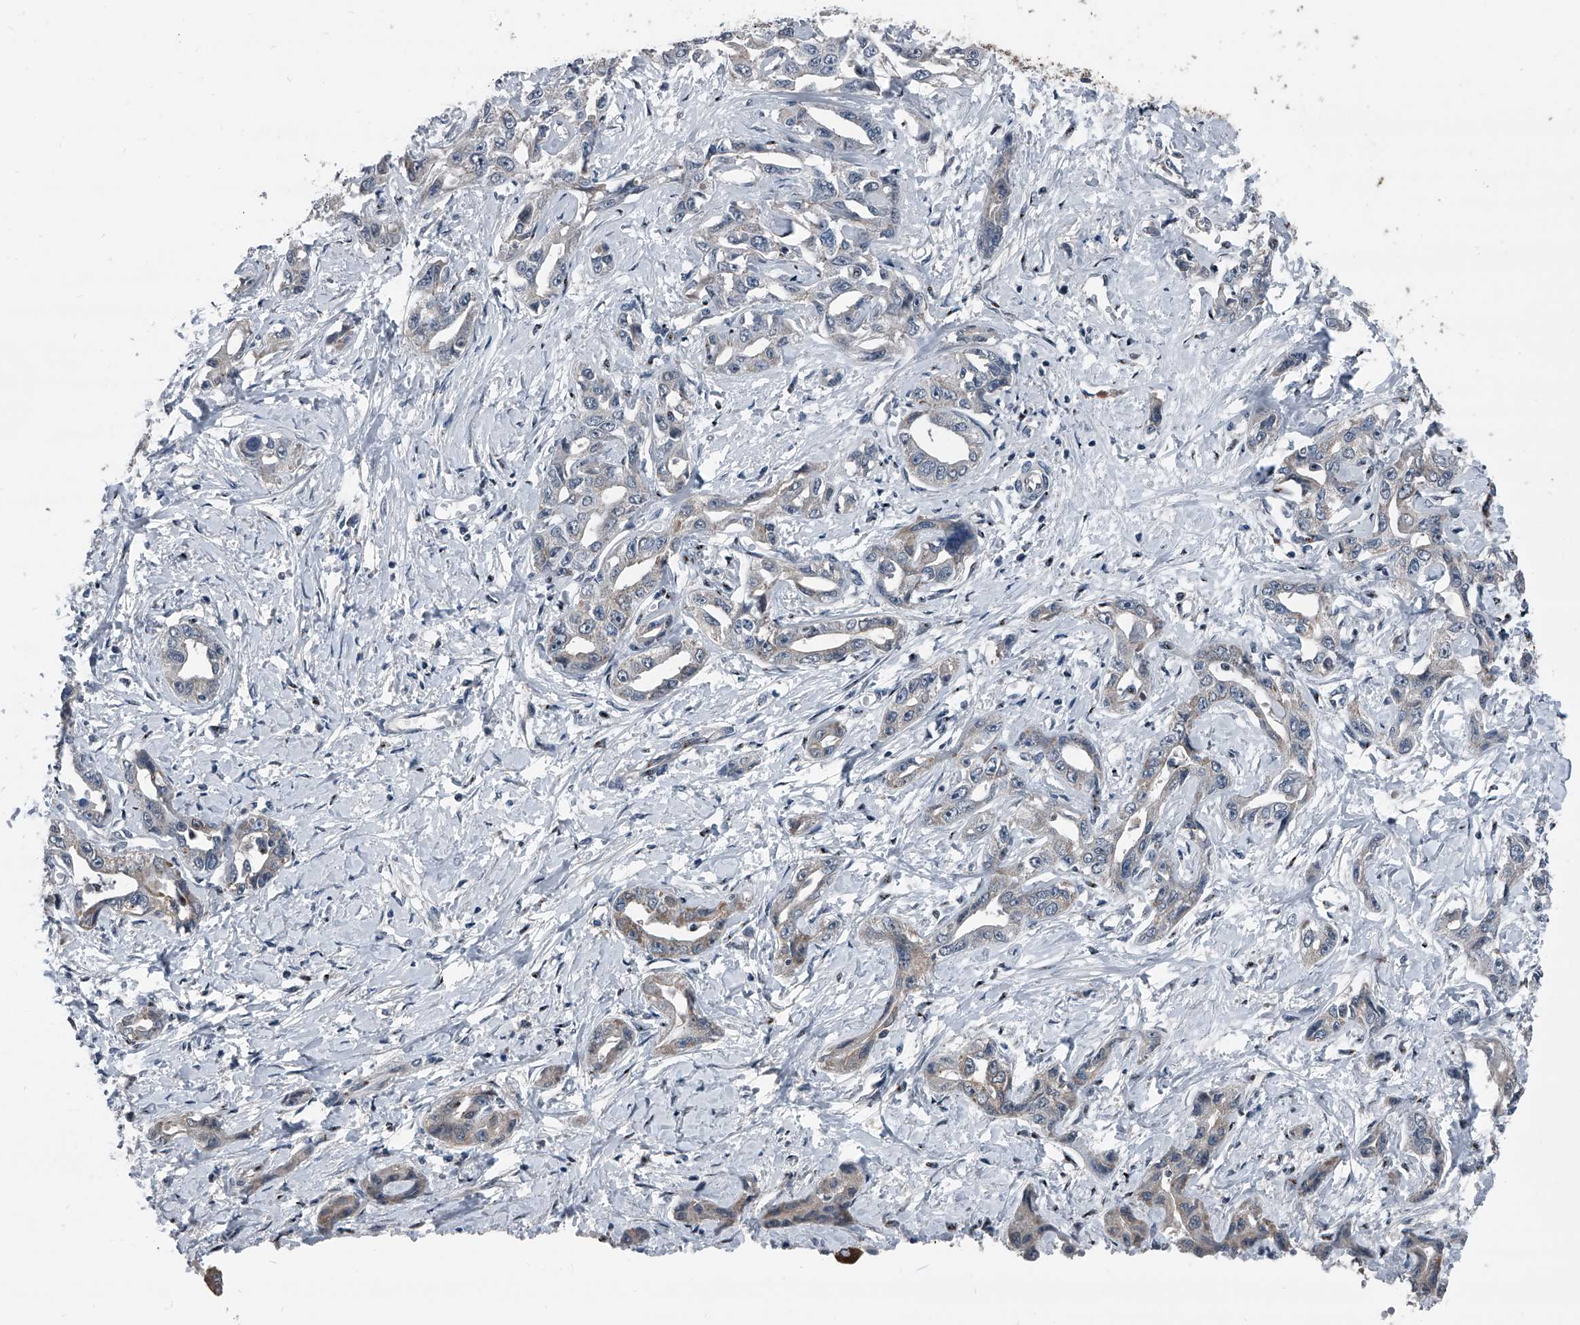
{"staining": {"intensity": "negative", "quantity": "none", "location": "none"}, "tissue": "liver cancer", "cell_type": "Tumor cells", "image_type": "cancer", "snomed": [{"axis": "morphology", "description": "Cholangiocarcinoma"}, {"axis": "topography", "description": "Liver"}], "caption": "IHC of cholangiocarcinoma (liver) reveals no staining in tumor cells.", "gene": "MEN1", "patient": {"sex": "male", "age": 59}}